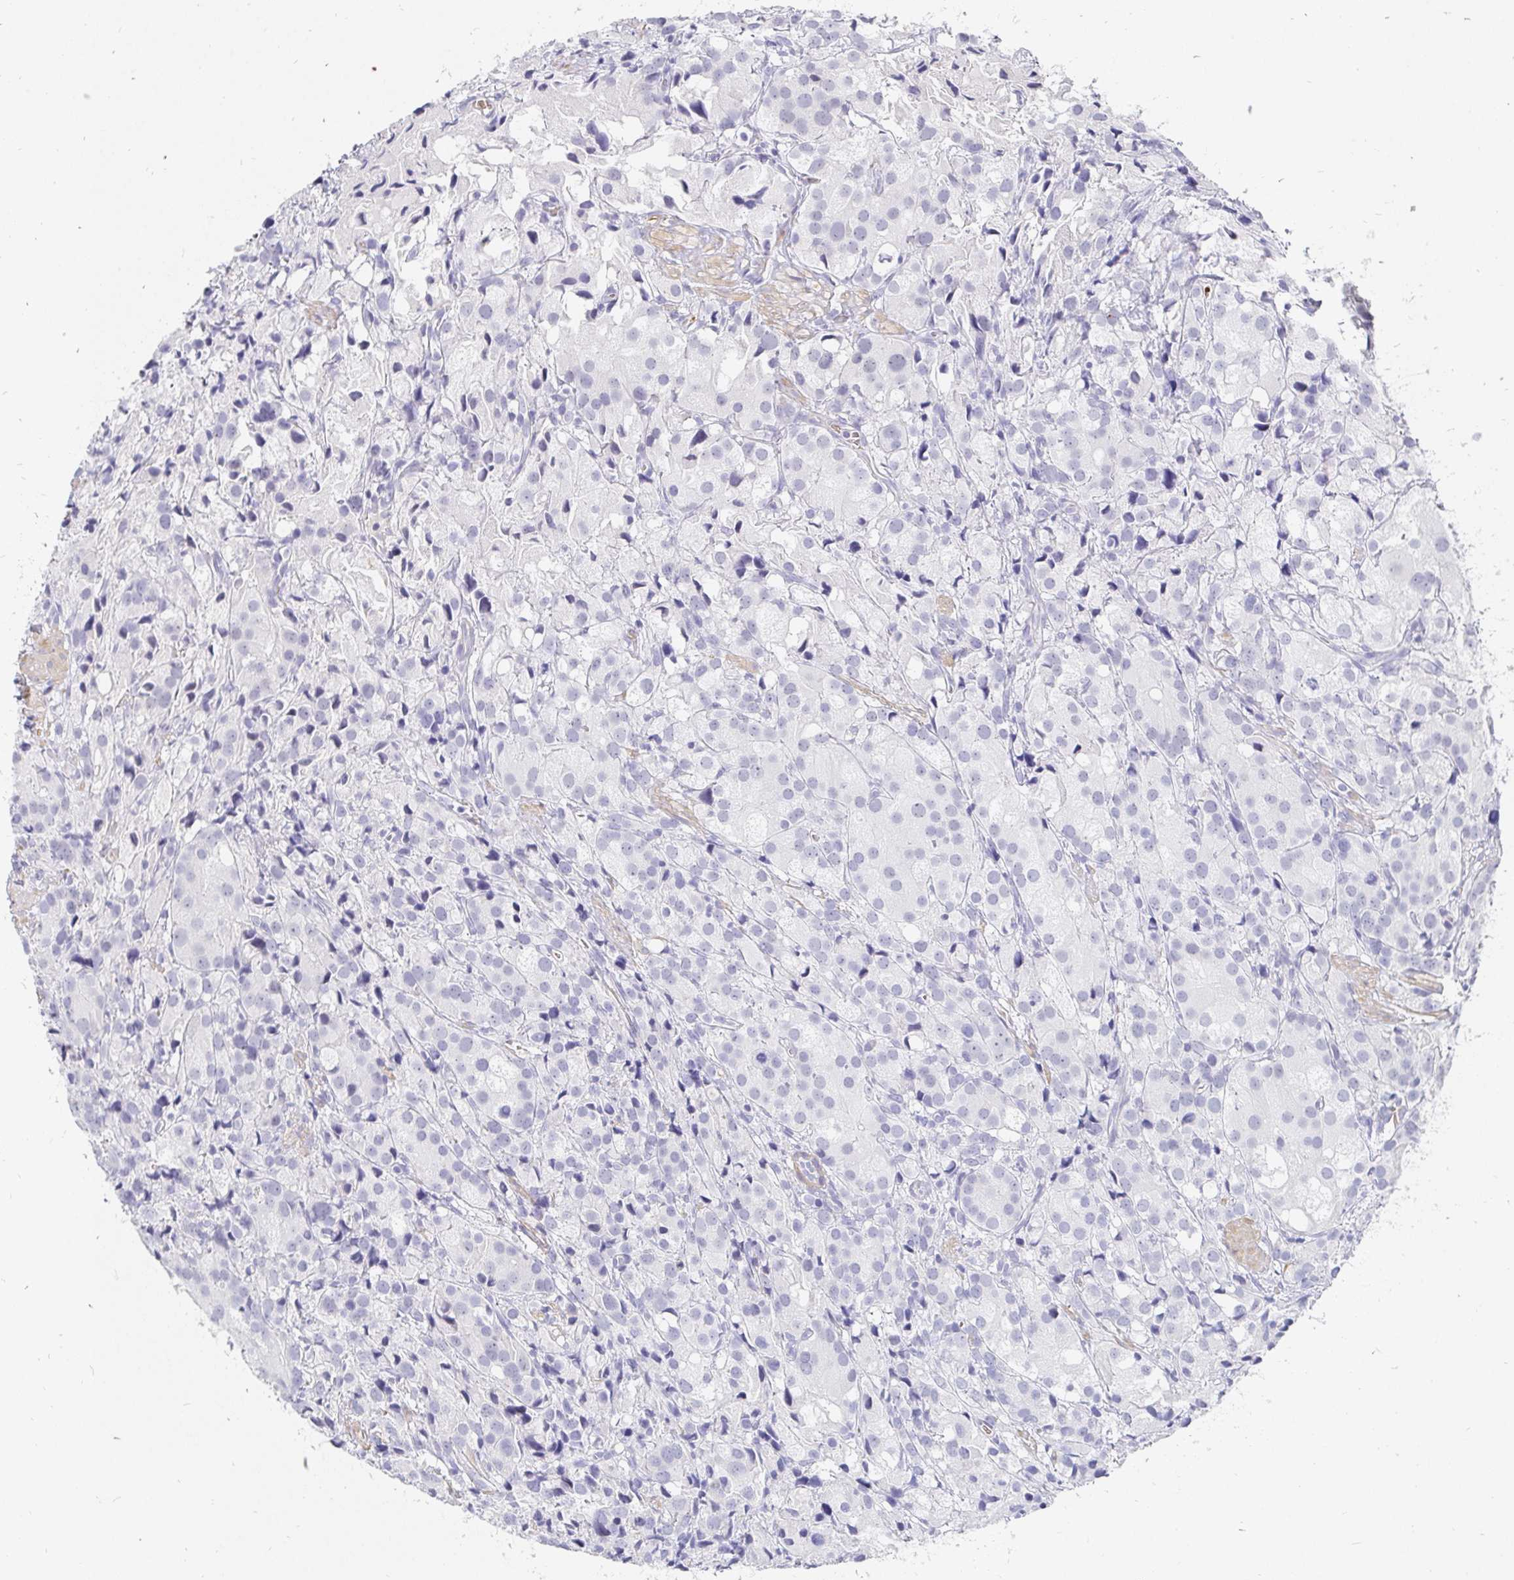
{"staining": {"intensity": "negative", "quantity": "none", "location": "none"}, "tissue": "prostate cancer", "cell_type": "Tumor cells", "image_type": "cancer", "snomed": [{"axis": "morphology", "description": "Adenocarcinoma, High grade"}, {"axis": "topography", "description": "Prostate"}], "caption": "The photomicrograph demonstrates no staining of tumor cells in prostate high-grade adenocarcinoma.", "gene": "FGF21", "patient": {"sex": "male", "age": 86}}